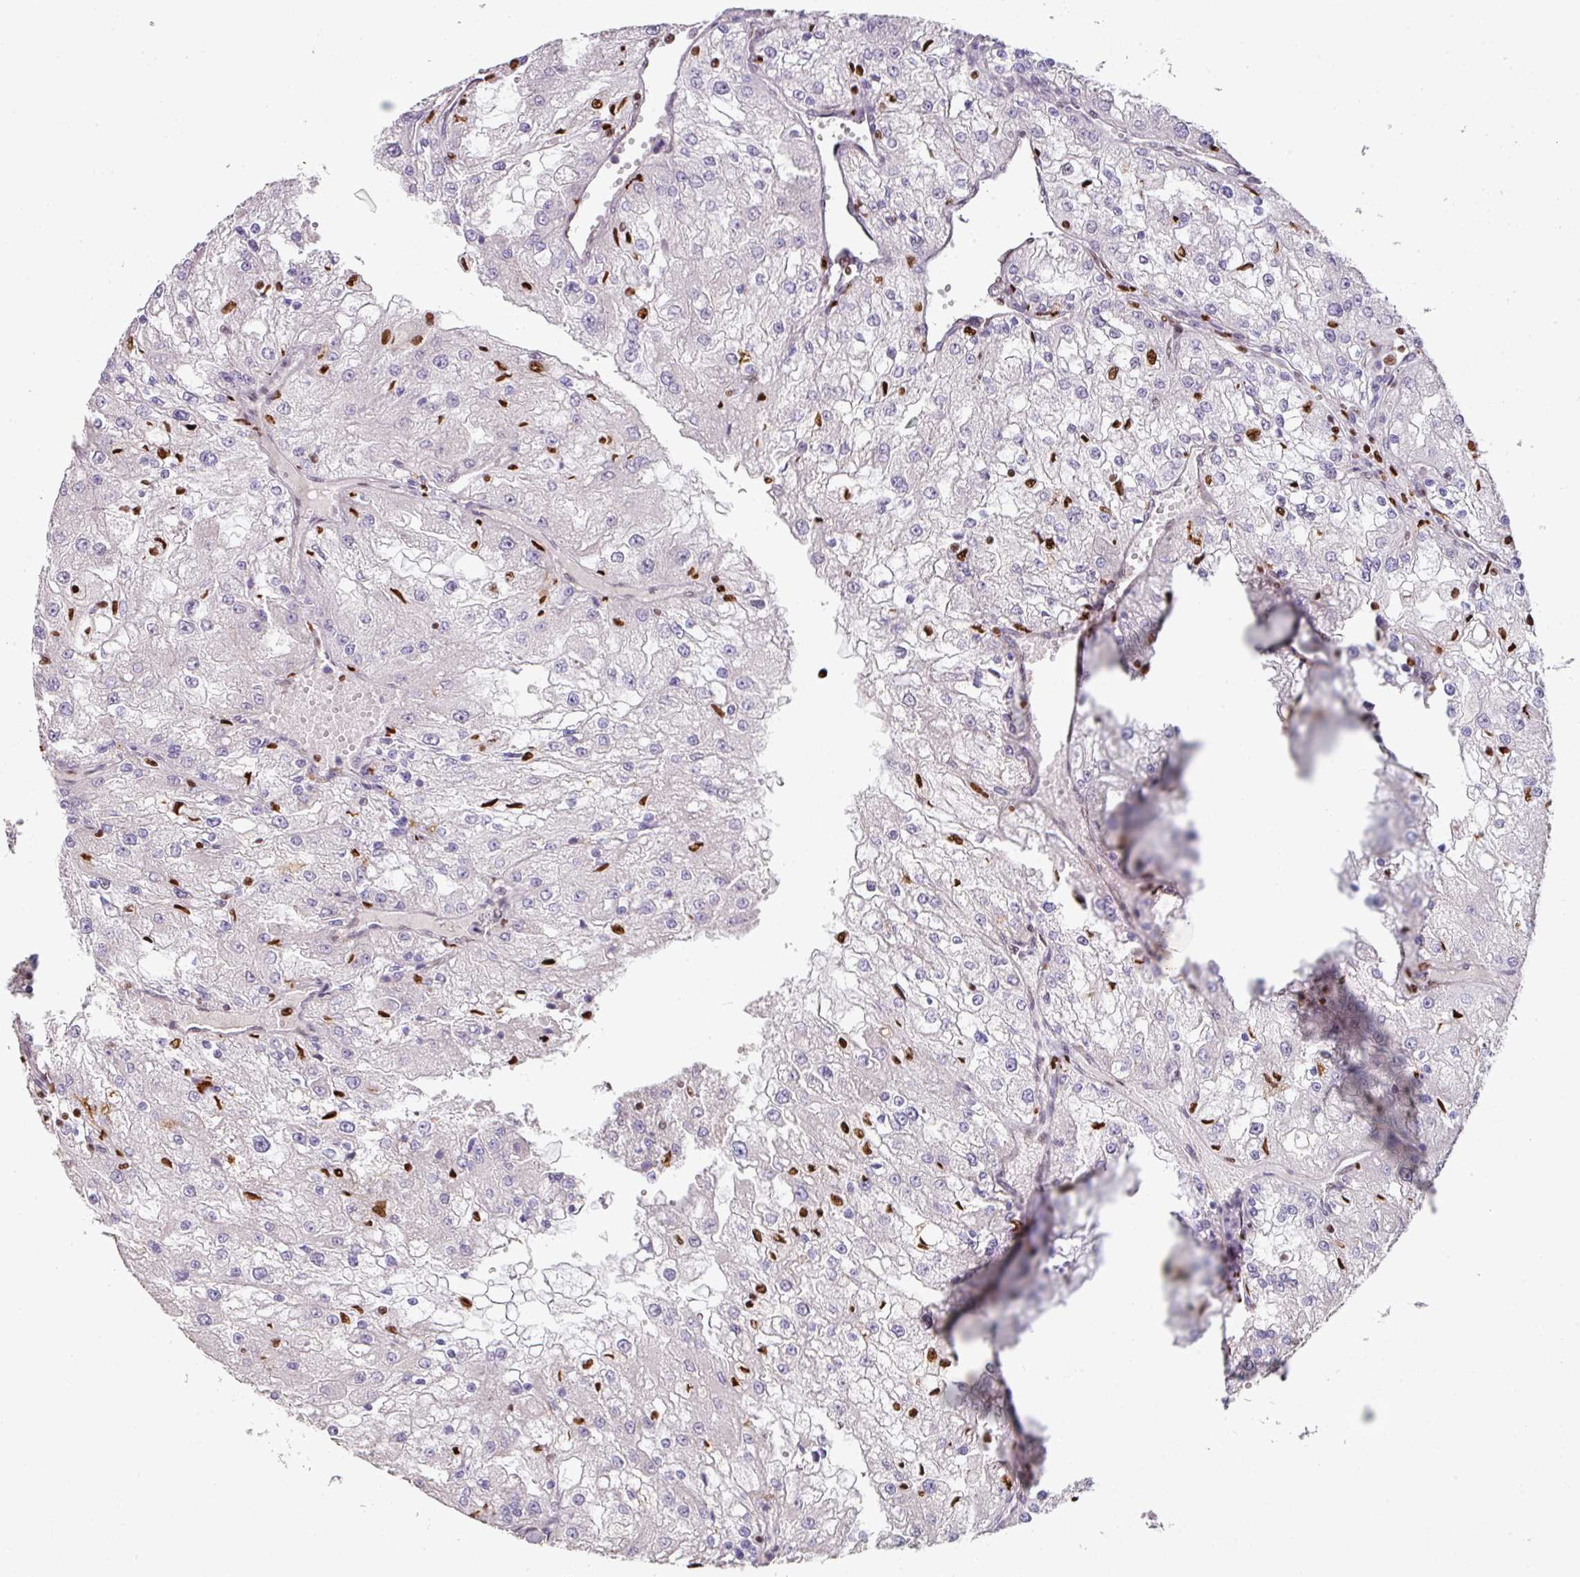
{"staining": {"intensity": "moderate", "quantity": "<25%", "location": "nuclear"}, "tissue": "renal cancer", "cell_type": "Tumor cells", "image_type": "cancer", "snomed": [{"axis": "morphology", "description": "Adenocarcinoma, NOS"}, {"axis": "topography", "description": "Kidney"}], "caption": "Adenocarcinoma (renal) stained with DAB (3,3'-diaminobenzidine) immunohistochemistry displays low levels of moderate nuclear staining in approximately <25% of tumor cells.", "gene": "SAMHD1", "patient": {"sex": "female", "age": 74}}